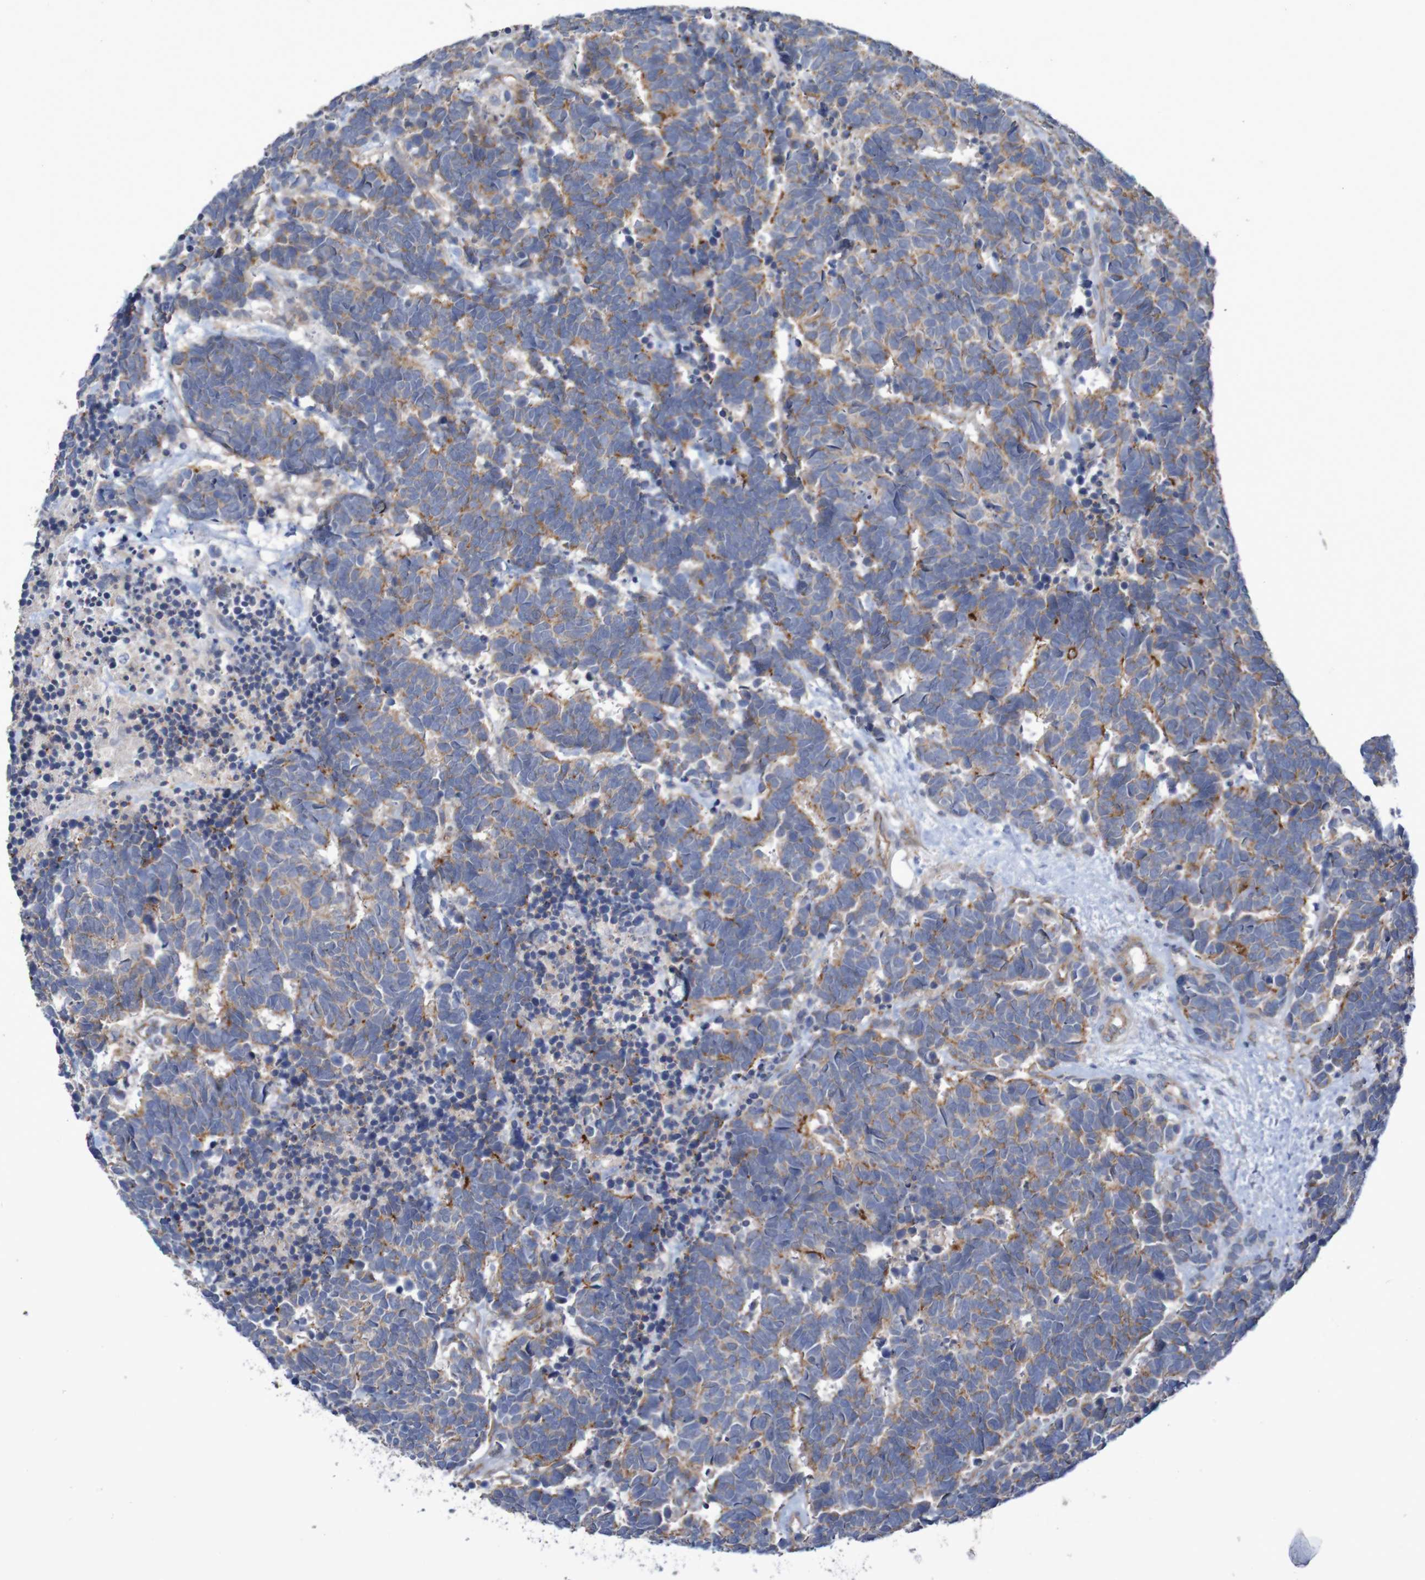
{"staining": {"intensity": "moderate", "quantity": "25%-75%", "location": "cytoplasmic/membranous"}, "tissue": "carcinoid", "cell_type": "Tumor cells", "image_type": "cancer", "snomed": [{"axis": "morphology", "description": "Carcinoma, NOS"}, {"axis": "morphology", "description": "Carcinoid, malignant, NOS"}, {"axis": "topography", "description": "Urinary bladder"}], "caption": "IHC of carcinoid displays medium levels of moderate cytoplasmic/membranous positivity in approximately 25%-75% of tumor cells.", "gene": "NECTIN2", "patient": {"sex": "male", "age": 57}}